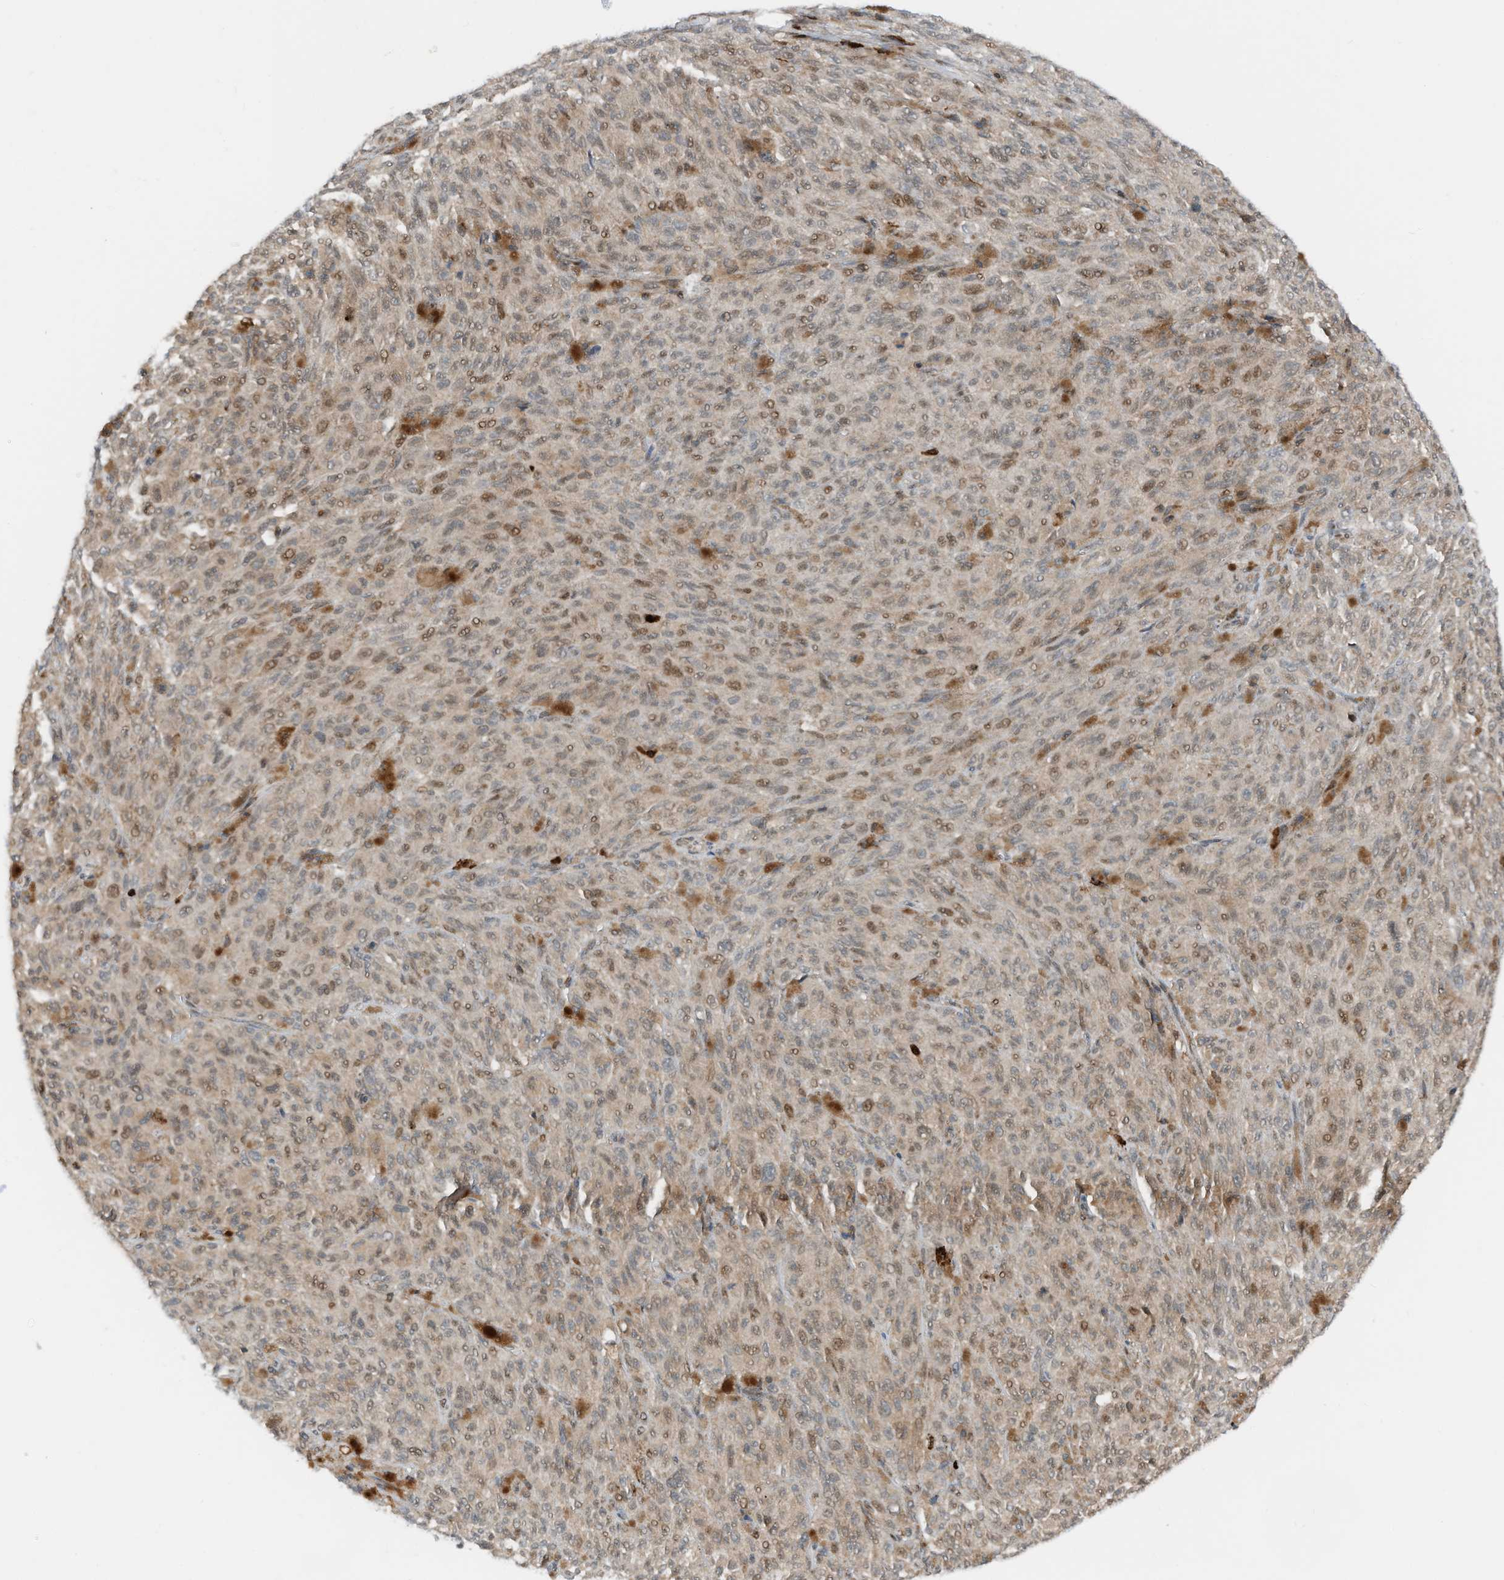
{"staining": {"intensity": "weak", "quantity": ">75%", "location": "cytoplasmic/membranous,nuclear"}, "tissue": "melanoma", "cell_type": "Tumor cells", "image_type": "cancer", "snomed": [{"axis": "morphology", "description": "Malignant melanoma, NOS"}, {"axis": "topography", "description": "Skin"}], "caption": "Immunohistochemical staining of human melanoma exhibits low levels of weak cytoplasmic/membranous and nuclear protein expression in approximately >75% of tumor cells.", "gene": "RMND1", "patient": {"sex": "female", "age": 82}}